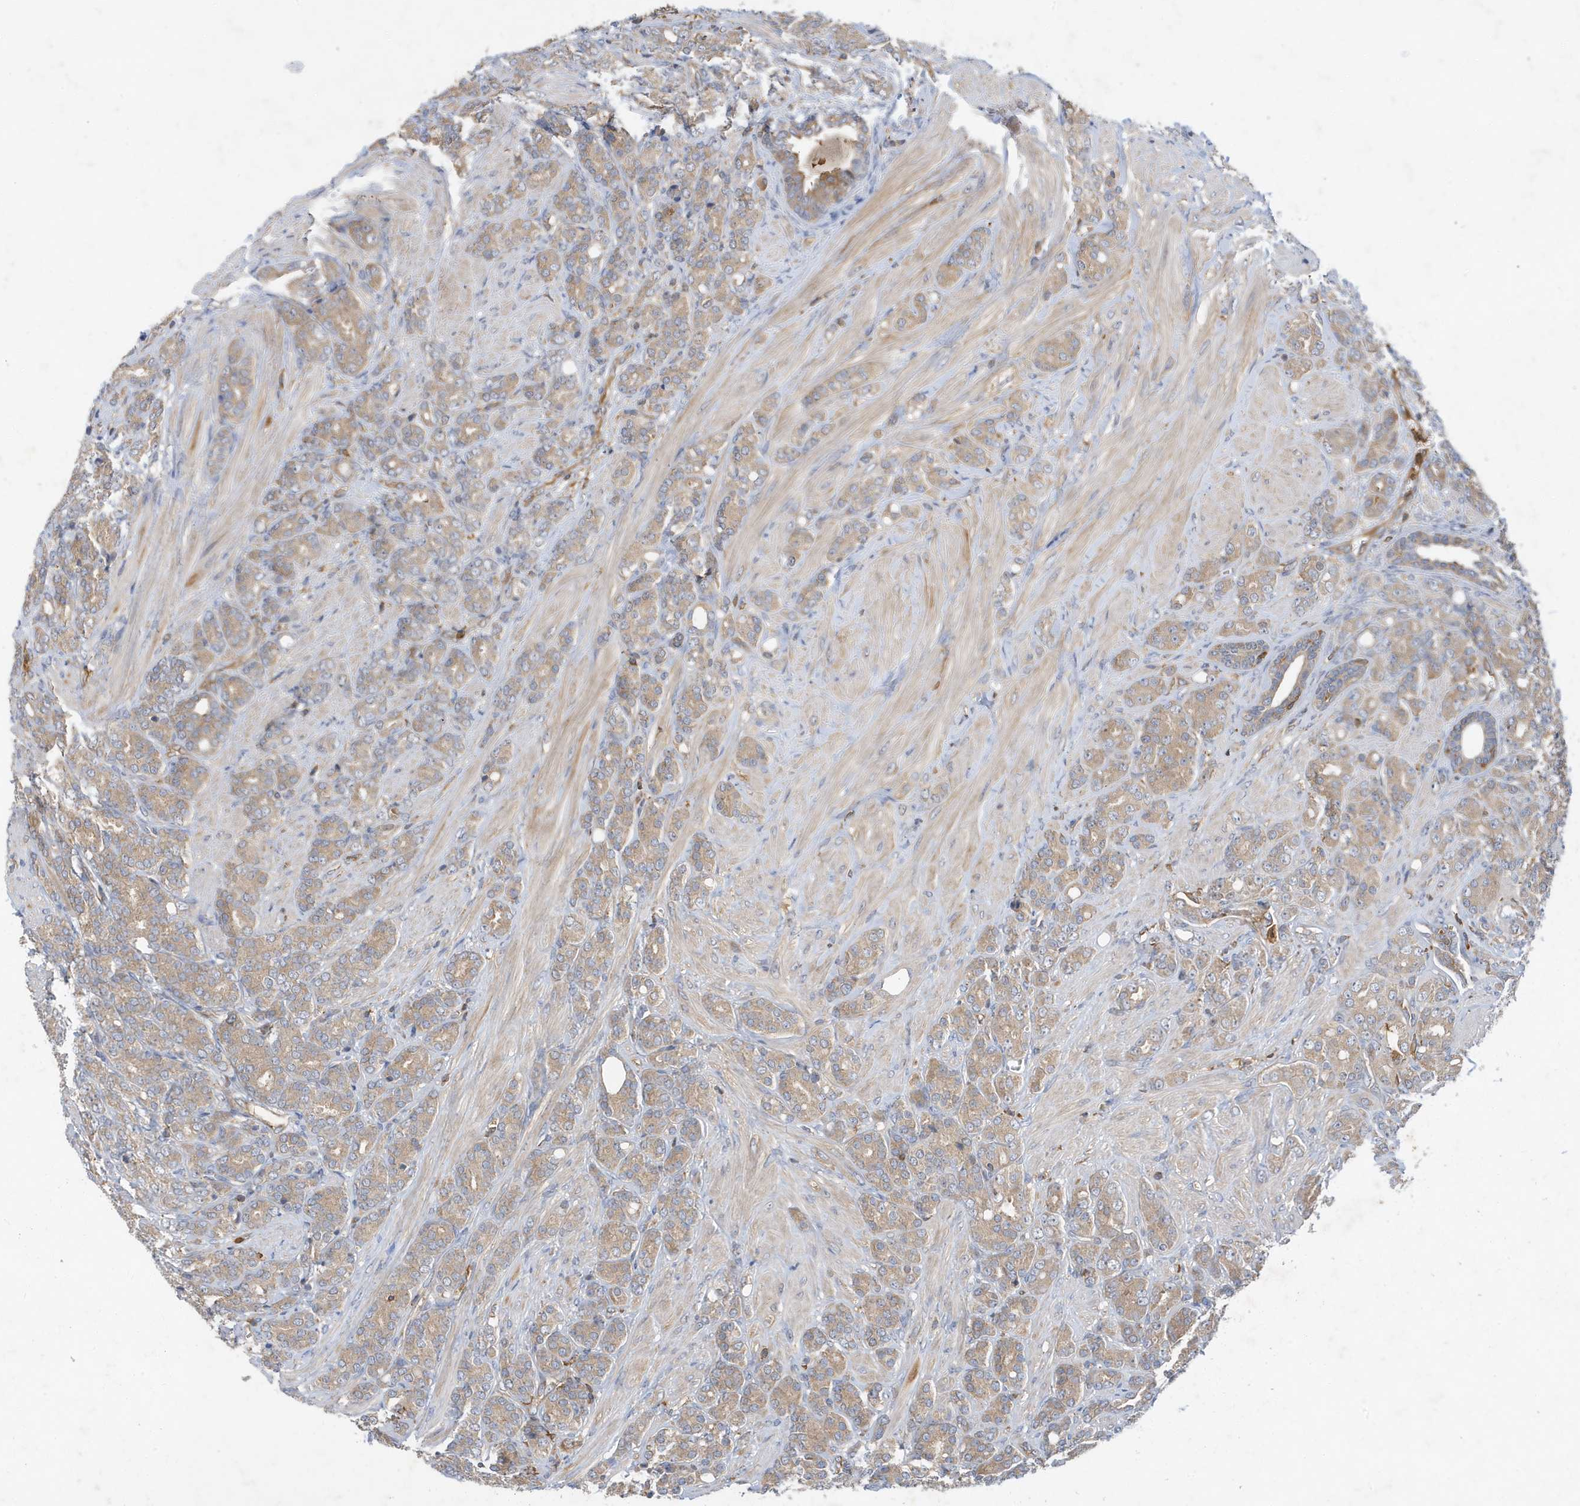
{"staining": {"intensity": "weak", "quantity": "25%-75%", "location": "cytoplasmic/membranous"}, "tissue": "prostate cancer", "cell_type": "Tumor cells", "image_type": "cancer", "snomed": [{"axis": "morphology", "description": "Adenocarcinoma, High grade"}, {"axis": "topography", "description": "Prostate"}], "caption": "Immunohistochemistry (IHC) (DAB) staining of prostate cancer reveals weak cytoplasmic/membranous protein positivity in approximately 25%-75% of tumor cells.", "gene": "LAPTM4A", "patient": {"sex": "male", "age": 62}}